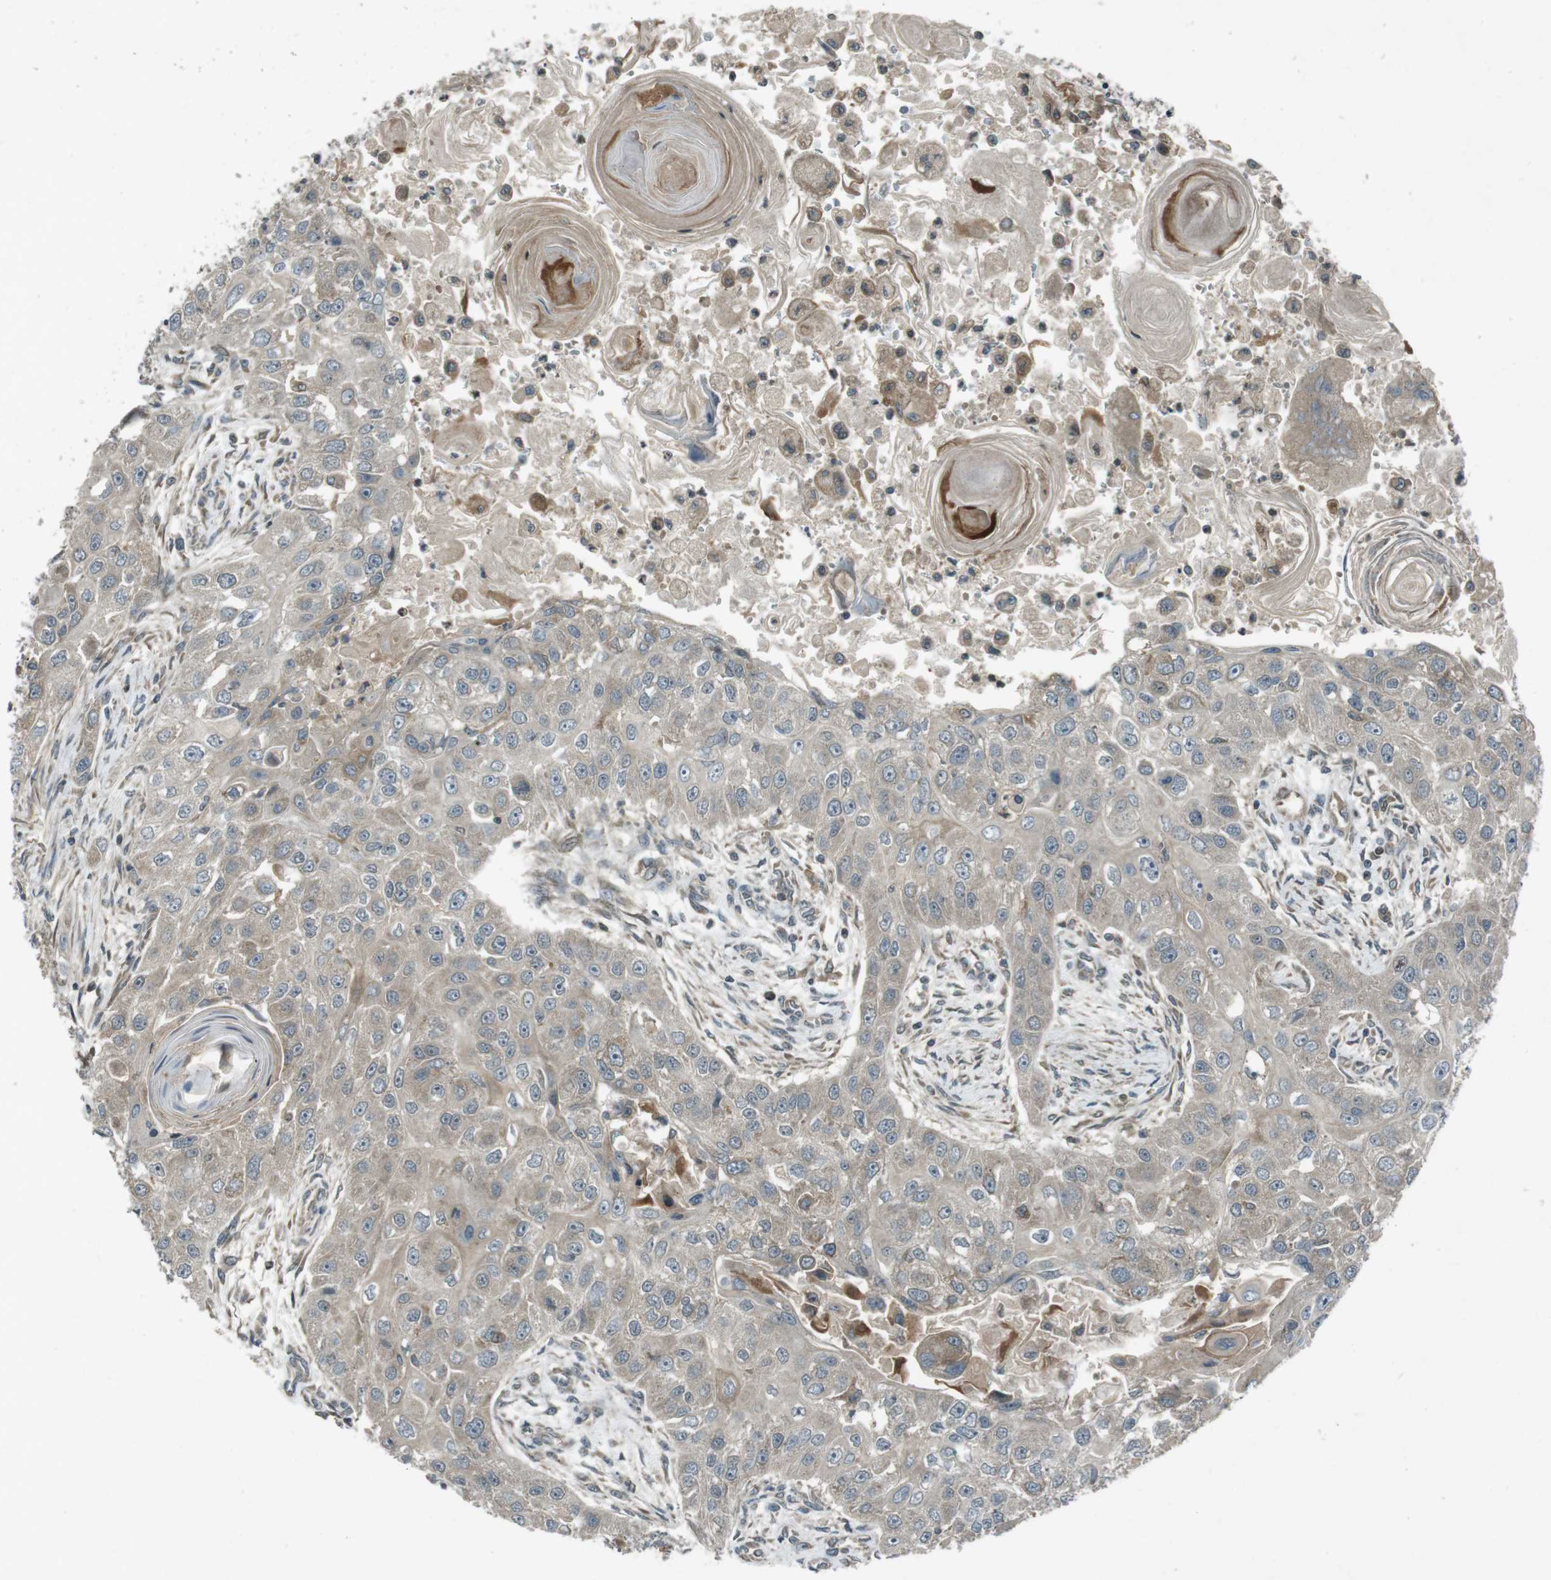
{"staining": {"intensity": "weak", "quantity": "<25%", "location": "cytoplasmic/membranous"}, "tissue": "head and neck cancer", "cell_type": "Tumor cells", "image_type": "cancer", "snomed": [{"axis": "morphology", "description": "Normal tissue, NOS"}, {"axis": "morphology", "description": "Squamous cell carcinoma, NOS"}, {"axis": "topography", "description": "Skeletal muscle"}, {"axis": "topography", "description": "Head-Neck"}], "caption": "DAB immunohistochemical staining of human head and neck cancer shows no significant expression in tumor cells.", "gene": "ZYX", "patient": {"sex": "male", "age": 51}}